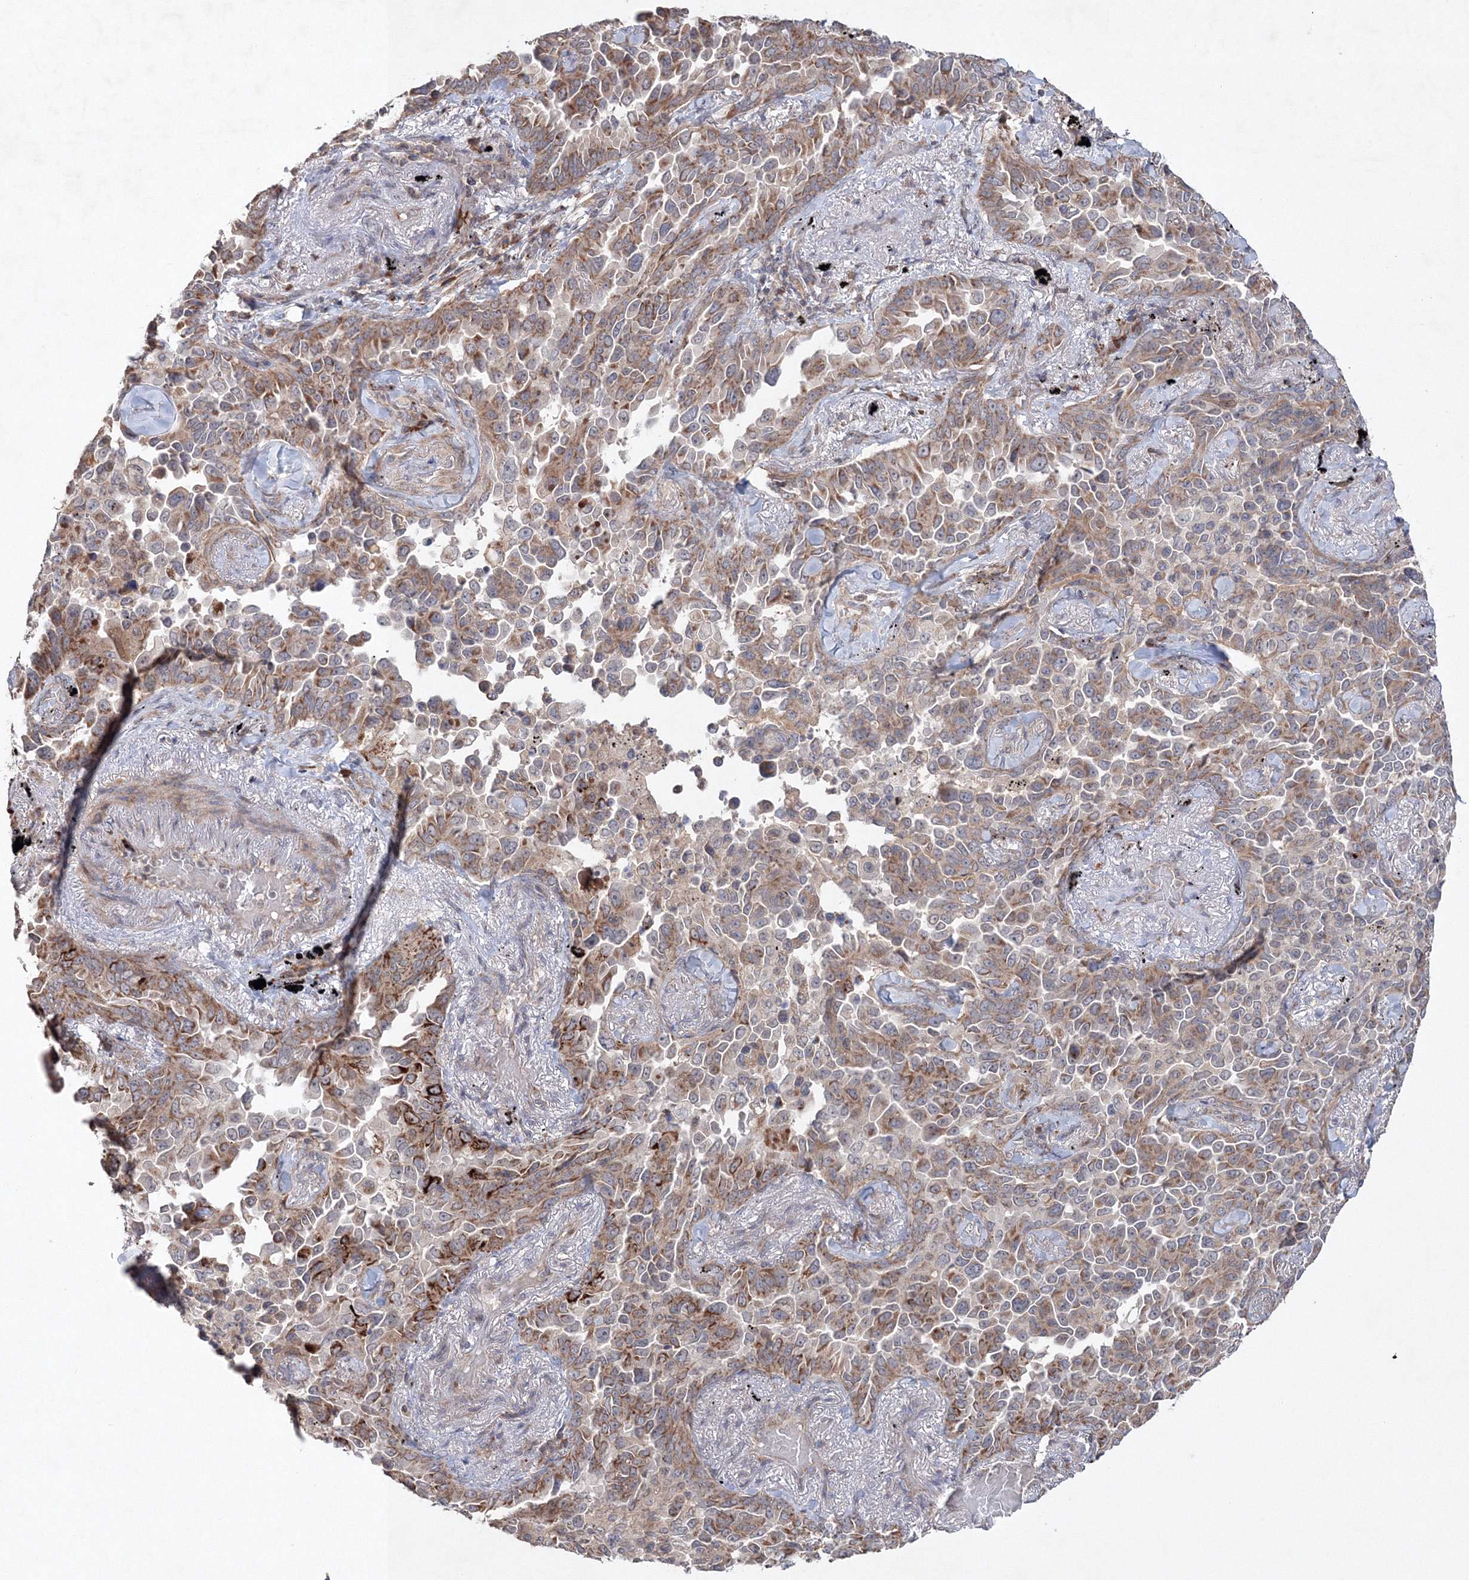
{"staining": {"intensity": "moderate", "quantity": ">75%", "location": "cytoplasmic/membranous"}, "tissue": "lung cancer", "cell_type": "Tumor cells", "image_type": "cancer", "snomed": [{"axis": "morphology", "description": "Adenocarcinoma, NOS"}, {"axis": "topography", "description": "Lung"}], "caption": "Immunohistochemistry (DAB (3,3'-diaminobenzidine)) staining of human lung cancer reveals moderate cytoplasmic/membranous protein expression in approximately >75% of tumor cells. (brown staining indicates protein expression, while blue staining denotes nuclei).", "gene": "NOA1", "patient": {"sex": "female", "age": 67}}